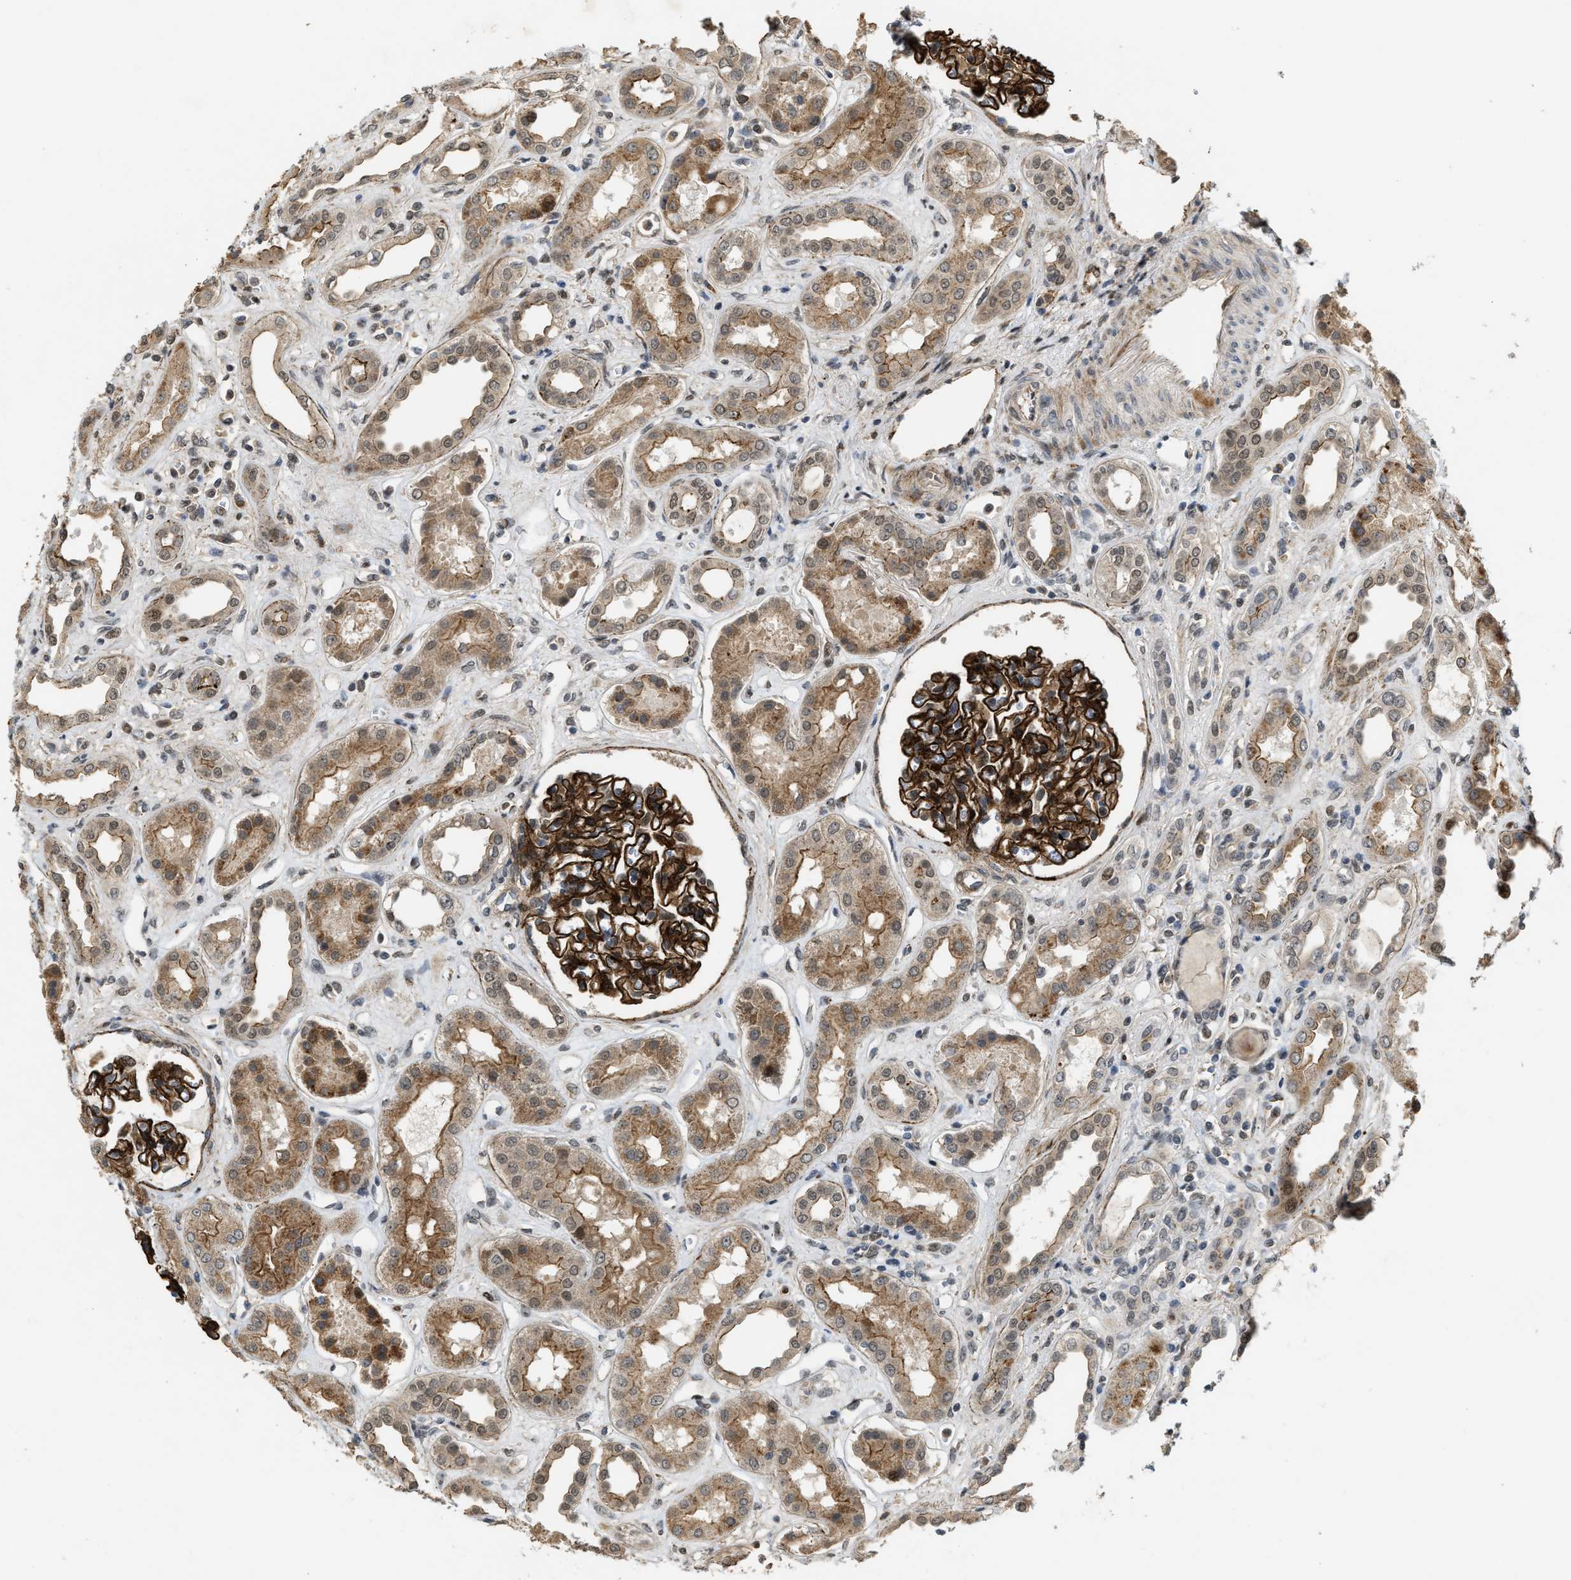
{"staining": {"intensity": "strong", "quantity": ">75%", "location": "cytoplasmic/membranous"}, "tissue": "kidney", "cell_type": "Cells in glomeruli", "image_type": "normal", "snomed": [{"axis": "morphology", "description": "Normal tissue, NOS"}, {"axis": "topography", "description": "Kidney"}], "caption": "Immunohistochemistry (IHC) photomicrograph of benign human kidney stained for a protein (brown), which exhibits high levels of strong cytoplasmic/membranous expression in about >75% of cells in glomeruli.", "gene": "DPF2", "patient": {"sex": "male", "age": 59}}